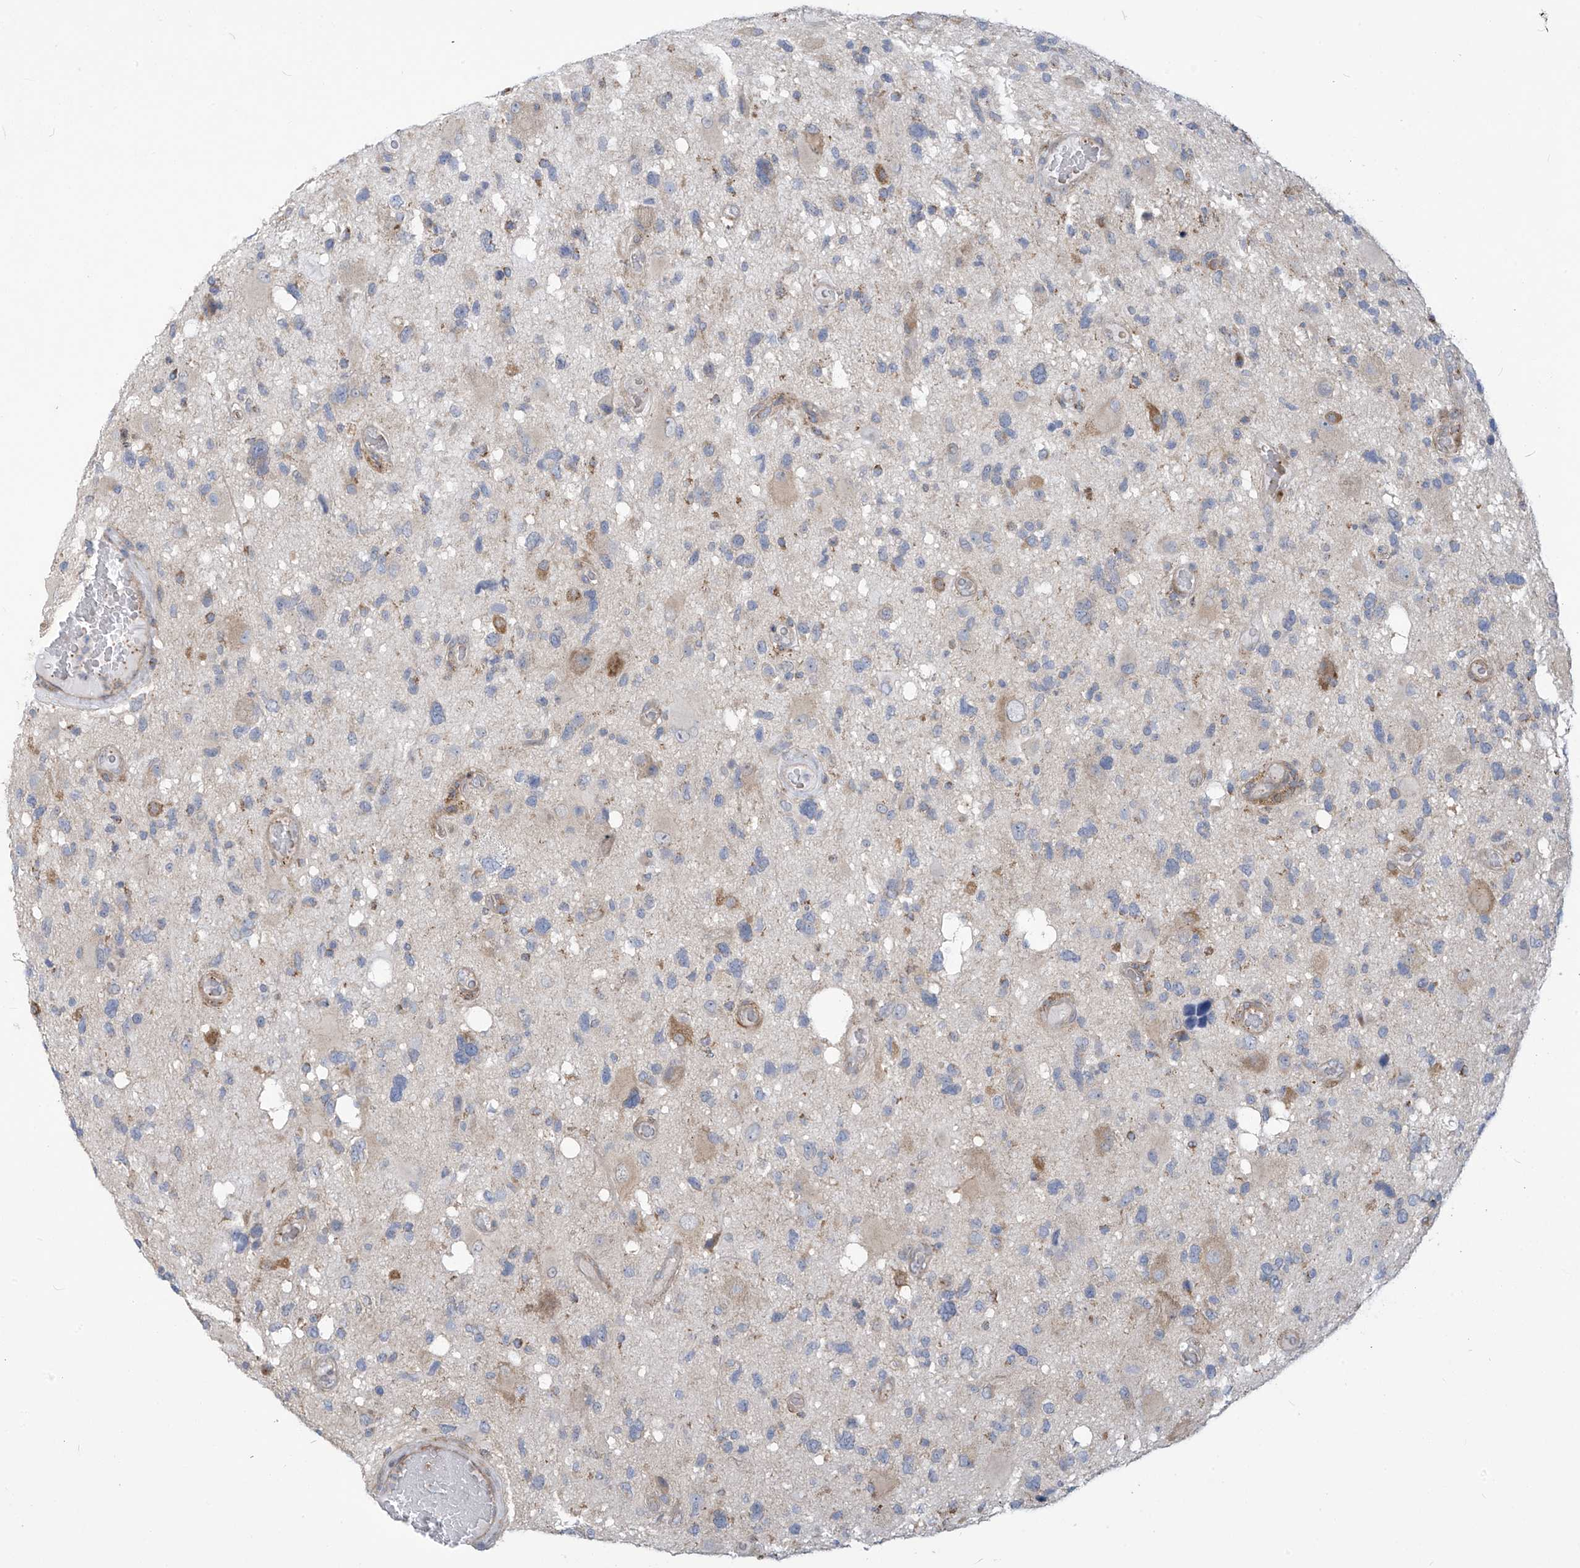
{"staining": {"intensity": "negative", "quantity": "none", "location": "none"}, "tissue": "glioma", "cell_type": "Tumor cells", "image_type": "cancer", "snomed": [{"axis": "morphology", "description": "Glioma, malignant, High grade"}, {"axis": "topography", "description": "Brain"}], "caption": "Protein analysis of high-grade glioma (malignant) reveals no significant positivity in tumor cells.", "gene": "ADAT2", "patient": {"sex": "male", "age": 33}}